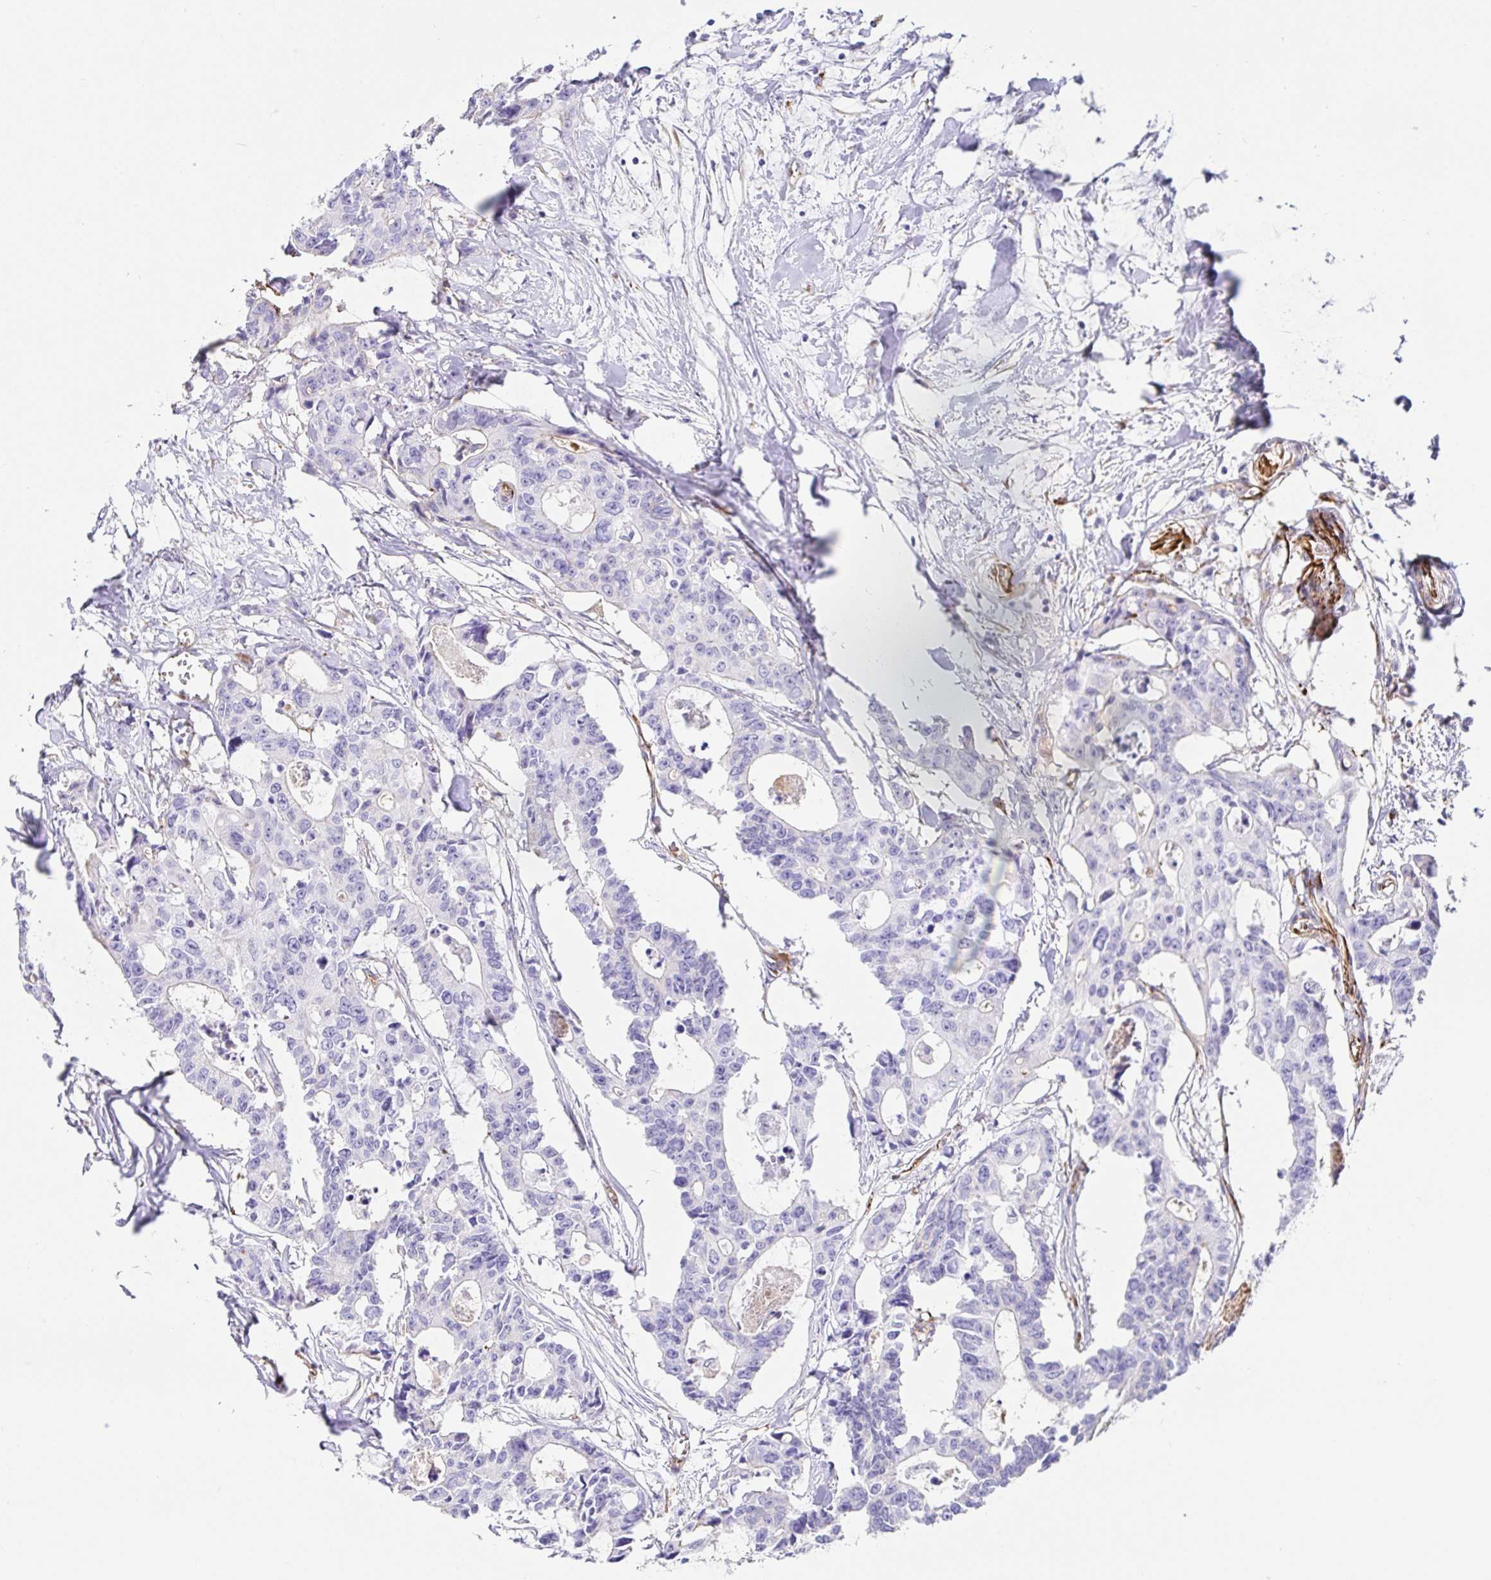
{"staining": {"intensity": "negative", "quantity": "none", "location": "none"}, "tissue": "colorectal cancer", "cell_type": "Tumor cells", "image_type": "cancer", "snomed": [{"axis": "morphology", "description": "Adenocarcinoma, NOS"}, {"axis": "topography", "description": "Rectum"}], "caption": "This is a image of immunohistochemistry staining of adenocarcinoma (colorectal), which shows no positivity in tumor cells.", "gene": "DOCK1", "patient": {"sex": "male", "age": 57}}